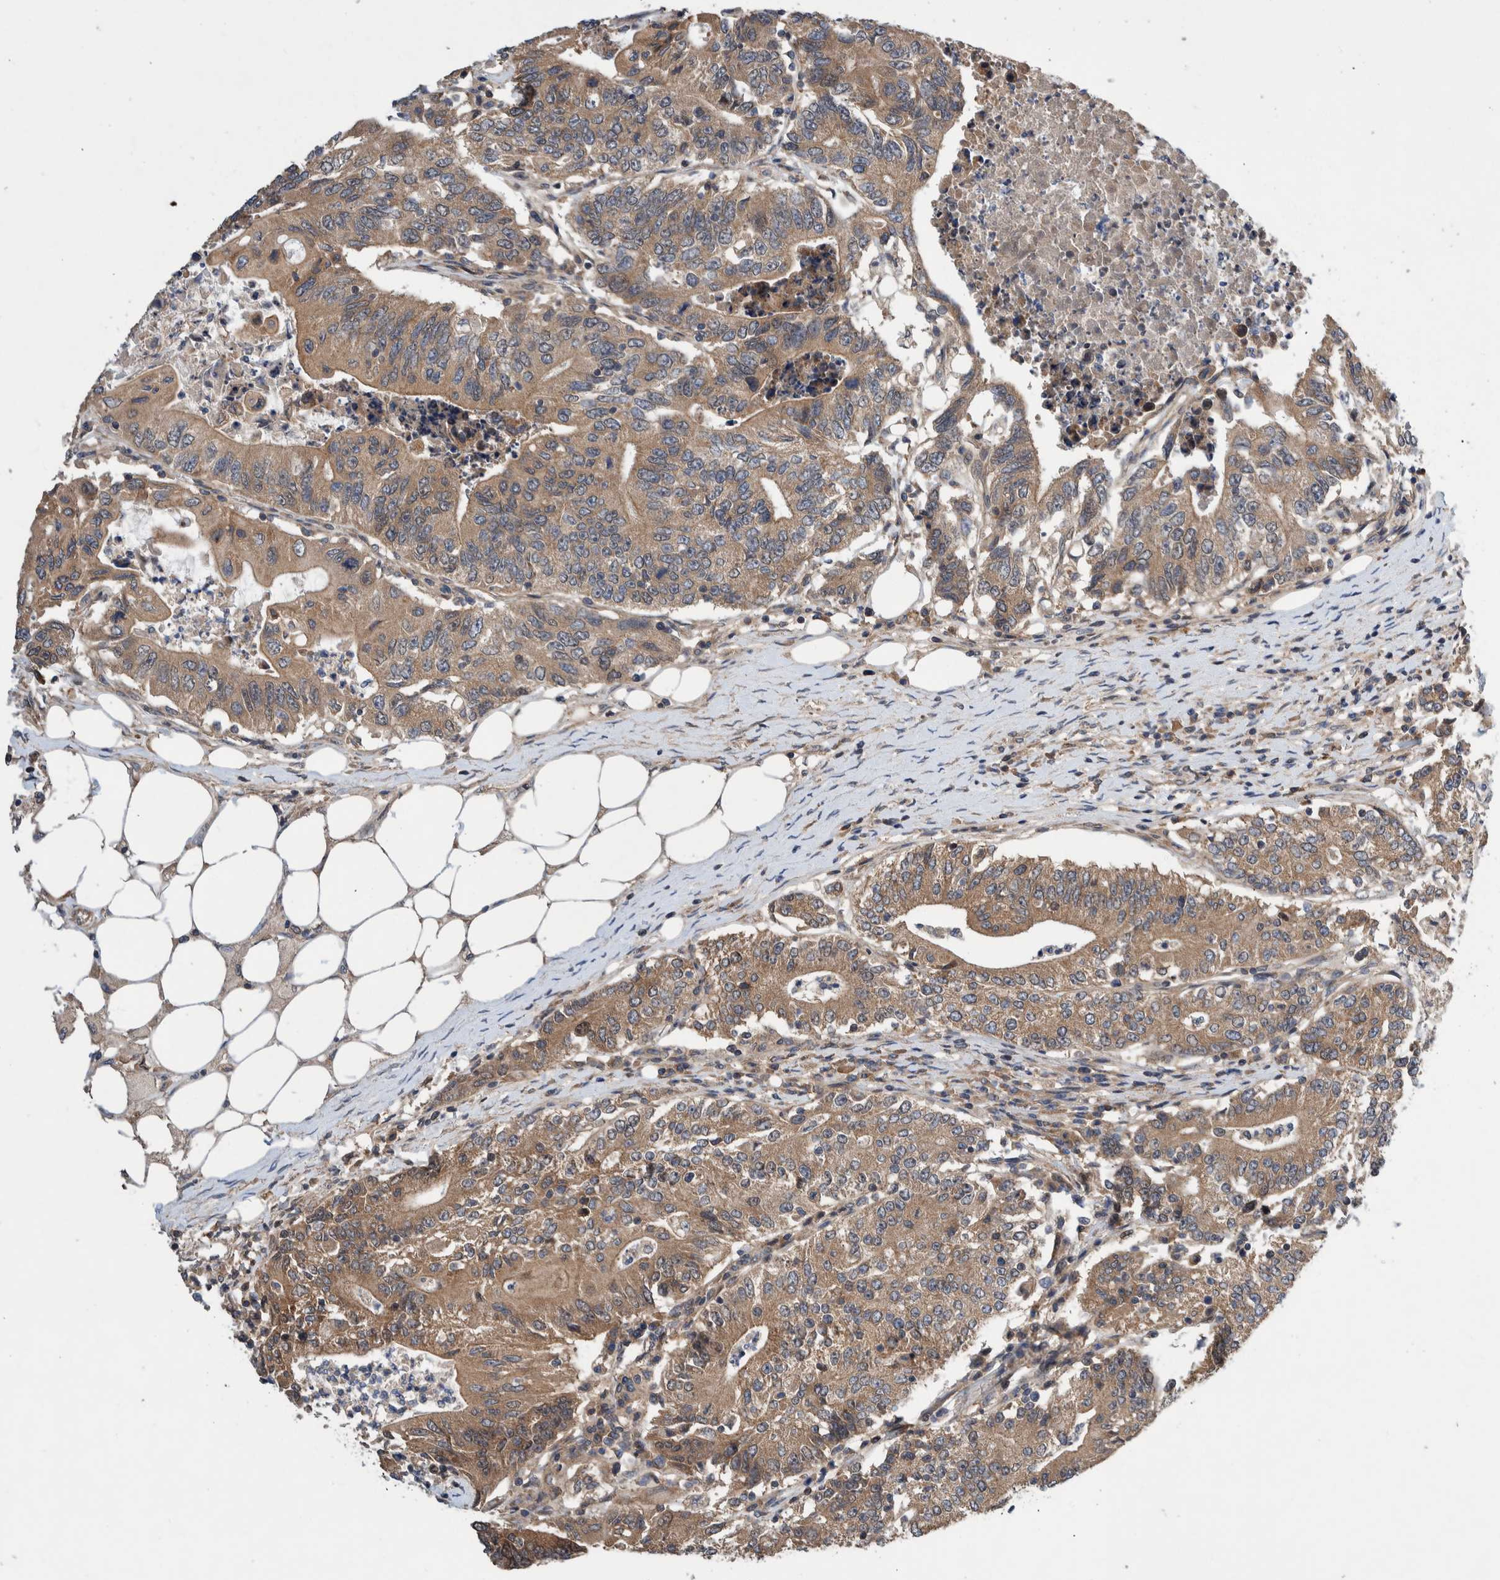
{"staining": {"intensity": "weak", "quantity": ">75%", "location": "cytoplasmic/membranous"}, "tissue": "colorectal cancer", "cell_type": "Tumor cells", "image_type": "cancer", "snomed": [{"axis": "morphology", "description": "Adenocarcinoma, NOS"}, {"axis": "topography", "description": "Colon"}], "caption": "Protein staining of colorectal adenocarcinoma tissue reveals weak cytoplasmic/membranous positivity in approximately >75% of tumor cells.", "gene": "PIK3R6", "patient": {"sex": "female", "age": 77}}